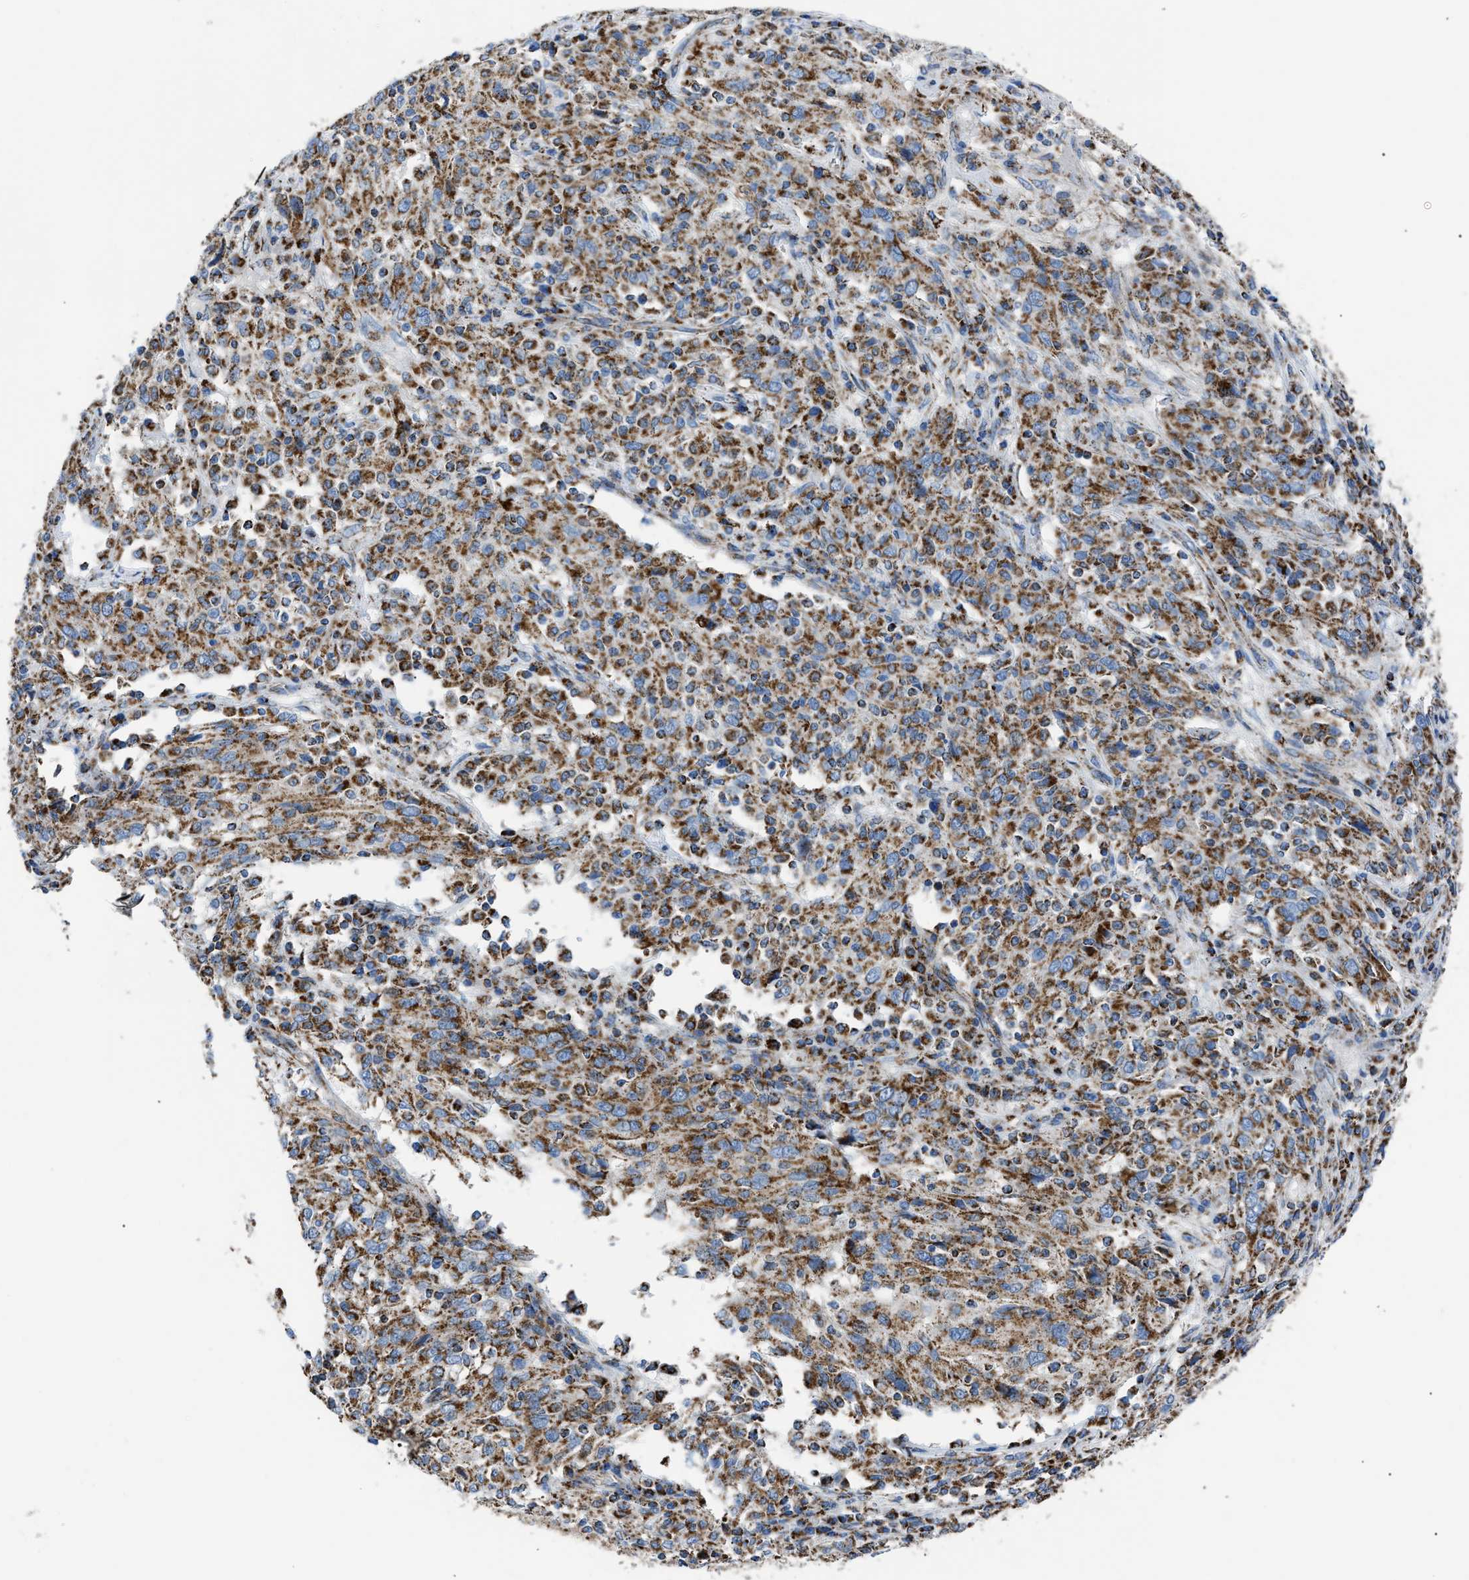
{"staining": {"intensity": "moderate", "quantity": ">75%", "location": "cytoplasmic/membranous"}, "tissue": "cervical cancer", "cell_type": "Tumor cells", "image_type": "cancer", "snomed": [{"axis": "morphology", "description": "Squamous cell carcinoma, NOS"}, {"axis": "topography", "description": "Cervix"}], "caption": "Protein staining of cervical squamous cell carcinoma tissue reveals moderate cytoplasmic/membranous expression in approximately >75% of tumor cells. The staining was performed using DAB, with brown indicating positive protein expression. Nuclei are stained blue with hematoxylin.", "gene": "PHB2", "patient": {"sex": "female", "age": 46}}